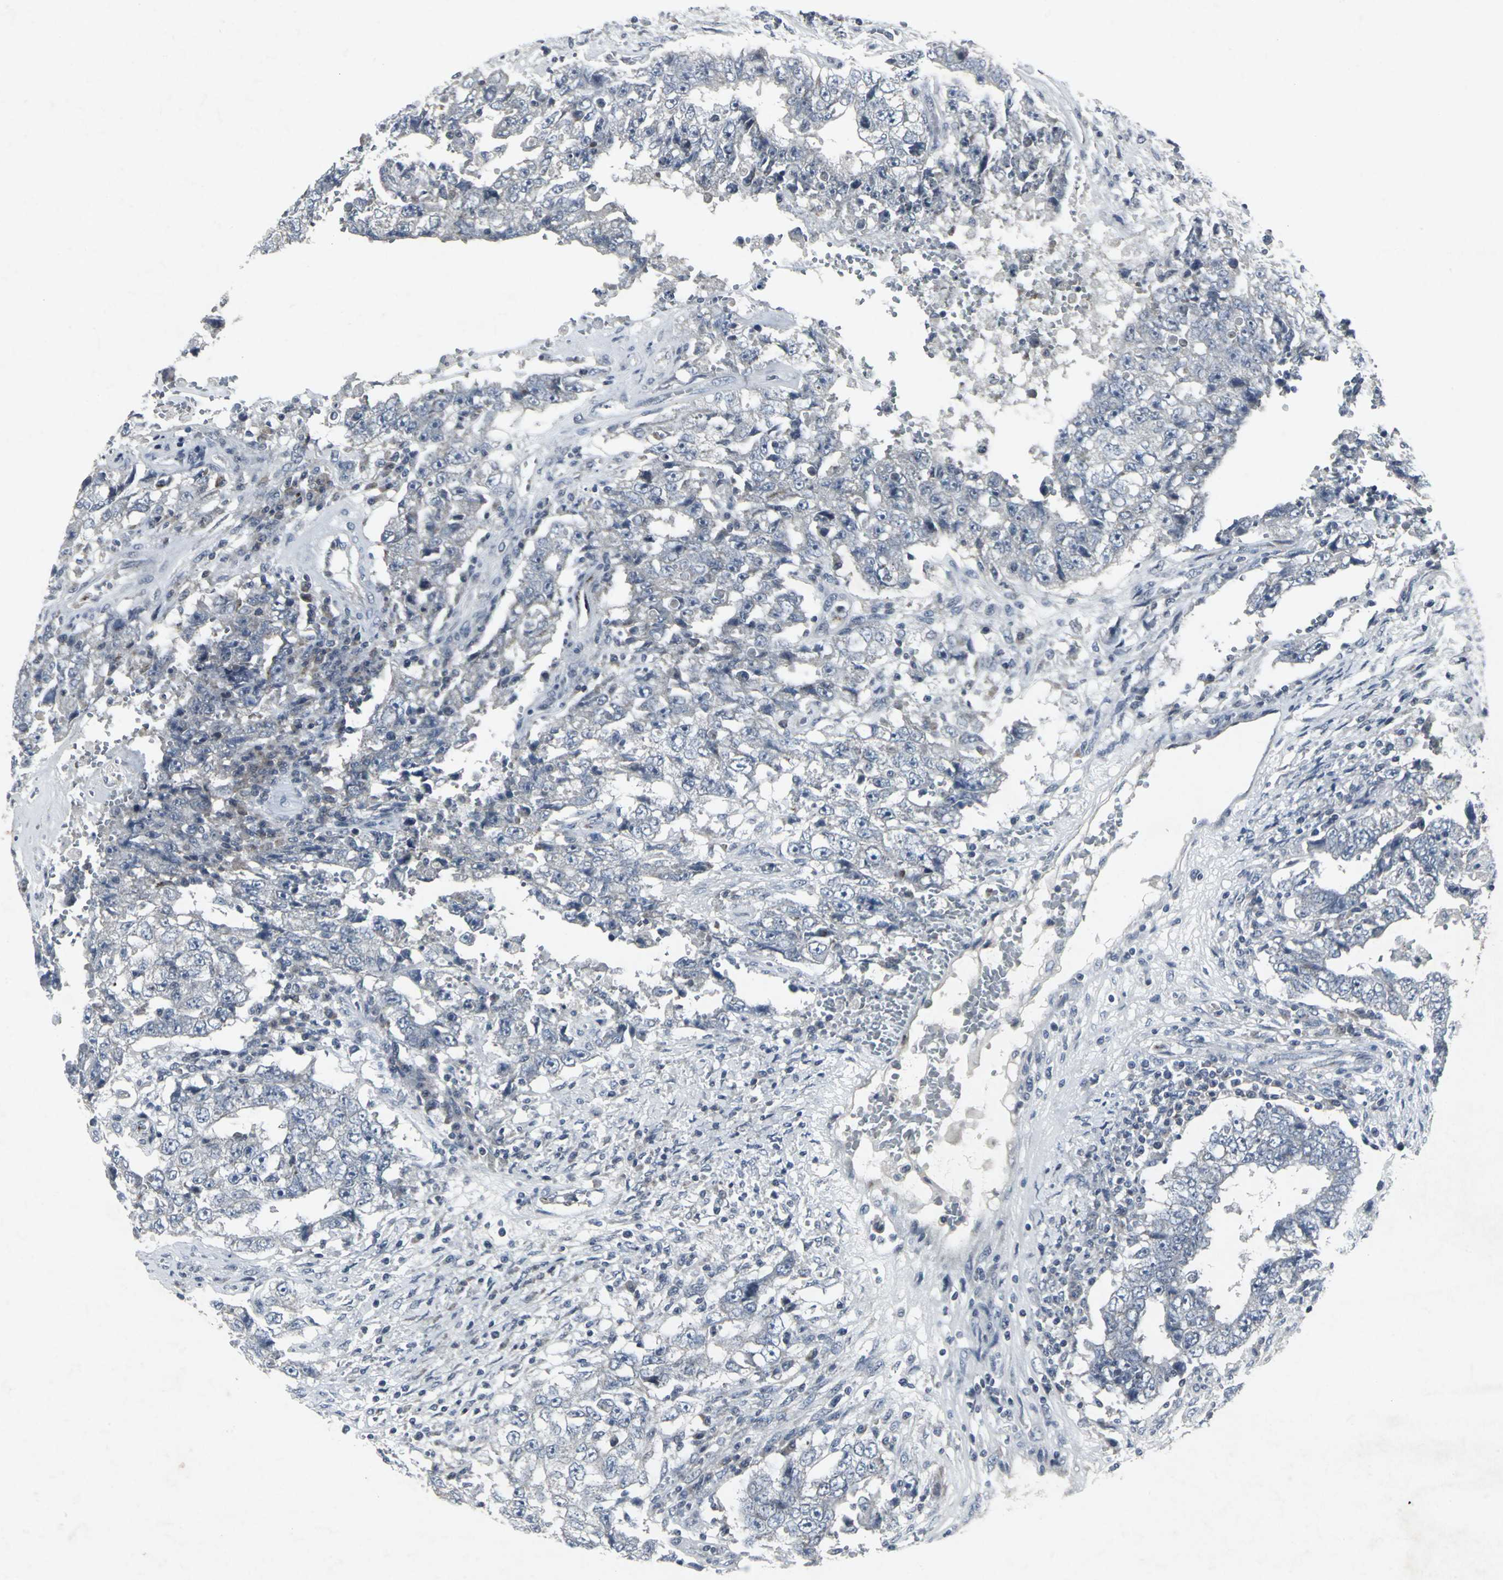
{"staining": {"intensity": "negative", "quantity": "none", "location": "none"}, "tissue": "testis cancer", "cell_type": "Tumor cells", "image_type": "cancer", "snomed": [{"axis": "morphology", "description": "Carcinoma, Embryonal, NOS"}, {"axis": "topography", "description": "Testis"}], "caption": "Immunohistochemistry (IHC) of embryonal carcinoma (testis) displays no staining in tumor cells.", "gene": "BMP4", "patient": {"sex": "male", "age": 26}}